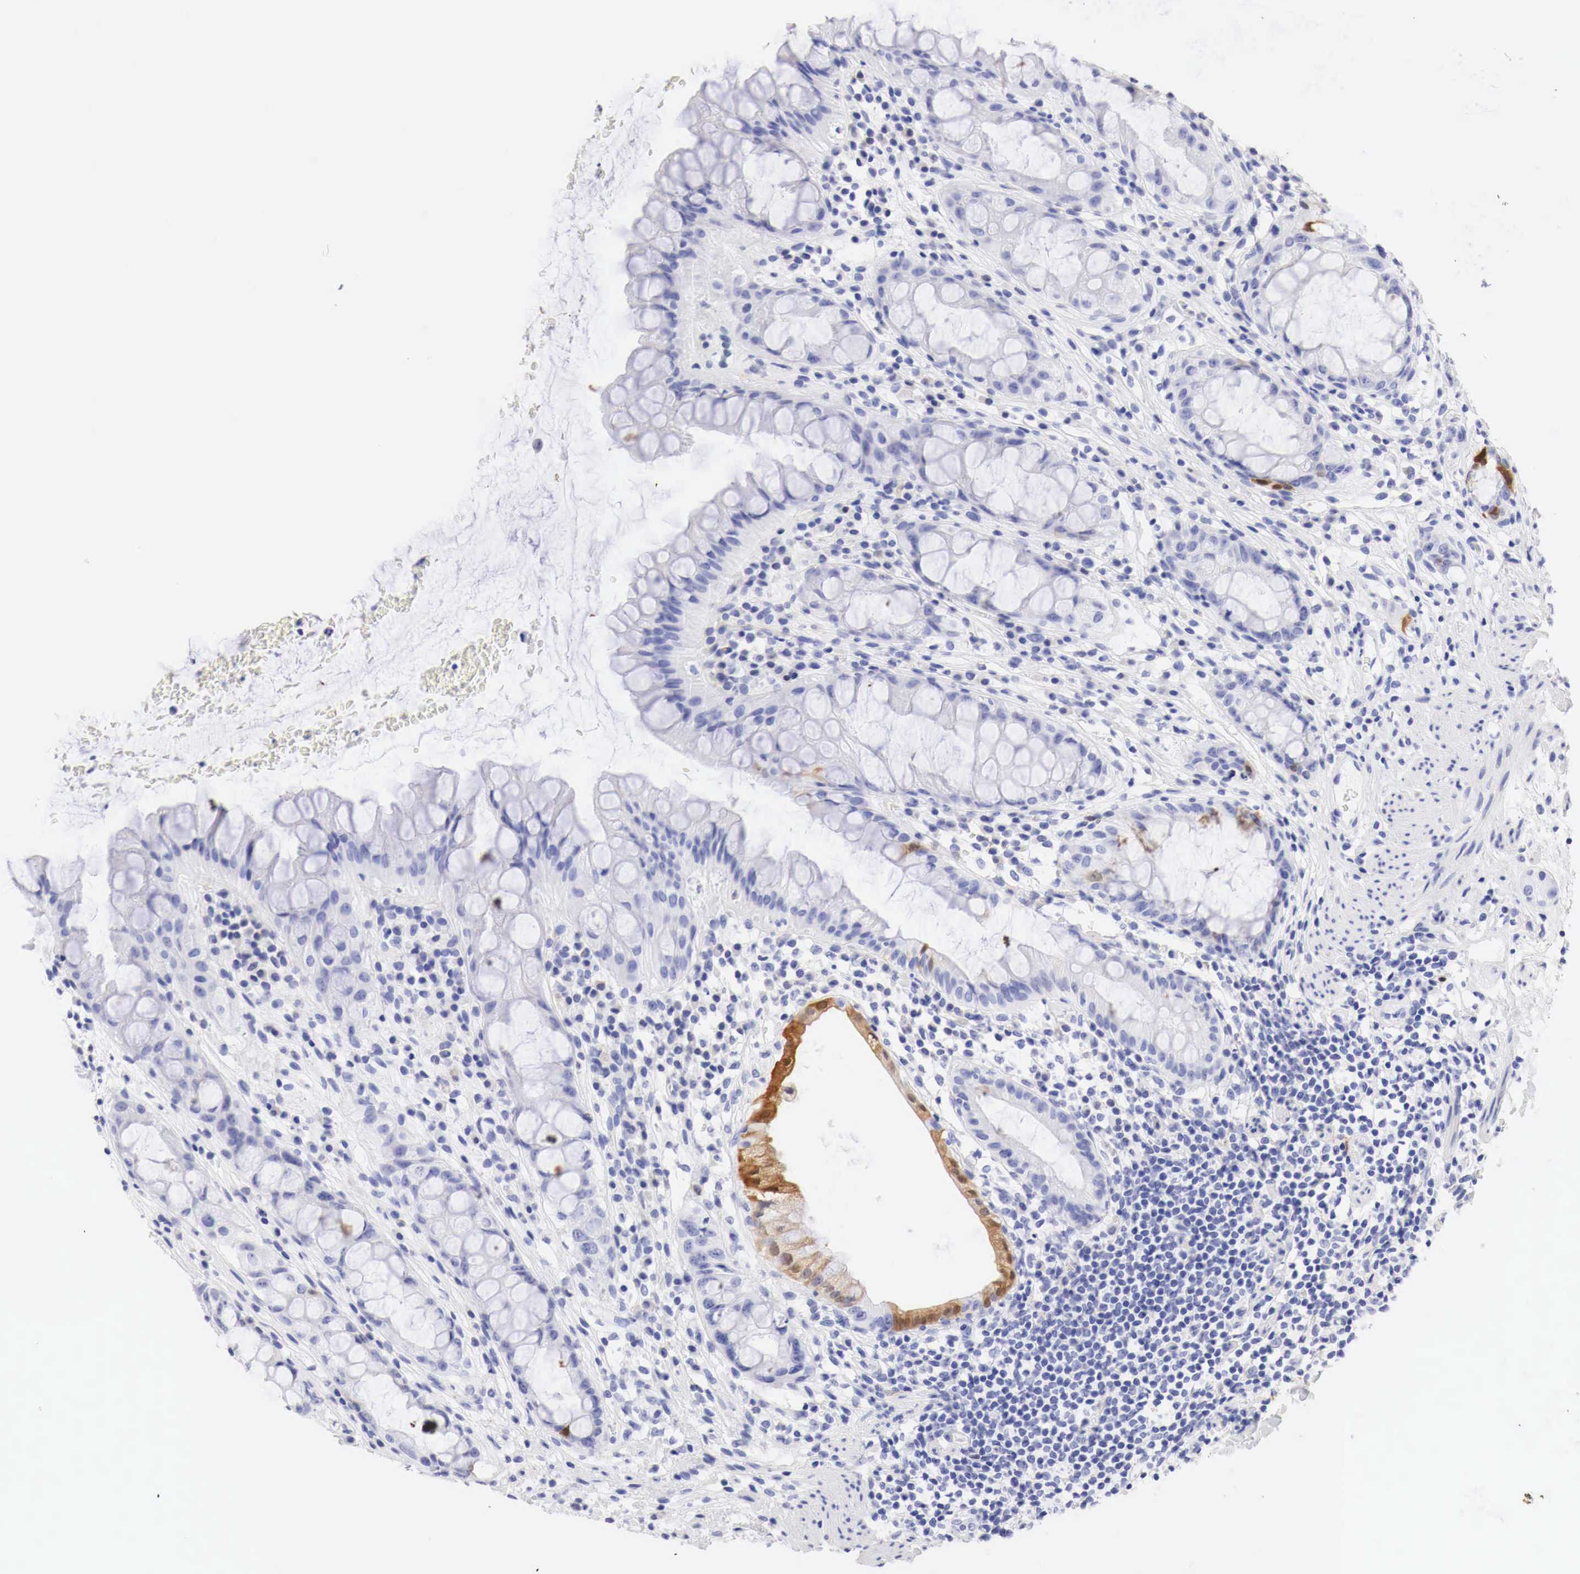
{"staining": {"intensity": "moderate", "quantity": "<25%", "location": "cytoplasmic/membranous"}, "tissue": "rectum", "cell_type": "Glandular cells", "image_type": "normal", "snomed": [{"axis": "morphology", "description": "Normal tissue, NOS"}, {"axis": "topography", "description": "Rectum"}], "caption": "Protein analysis of benign rectum exhibits moderate cytoplasmic/membranous expression in about <25% of glandular cells.", "gene": "CDKN2A", "patient": {"sex": "male", "age": 65}}